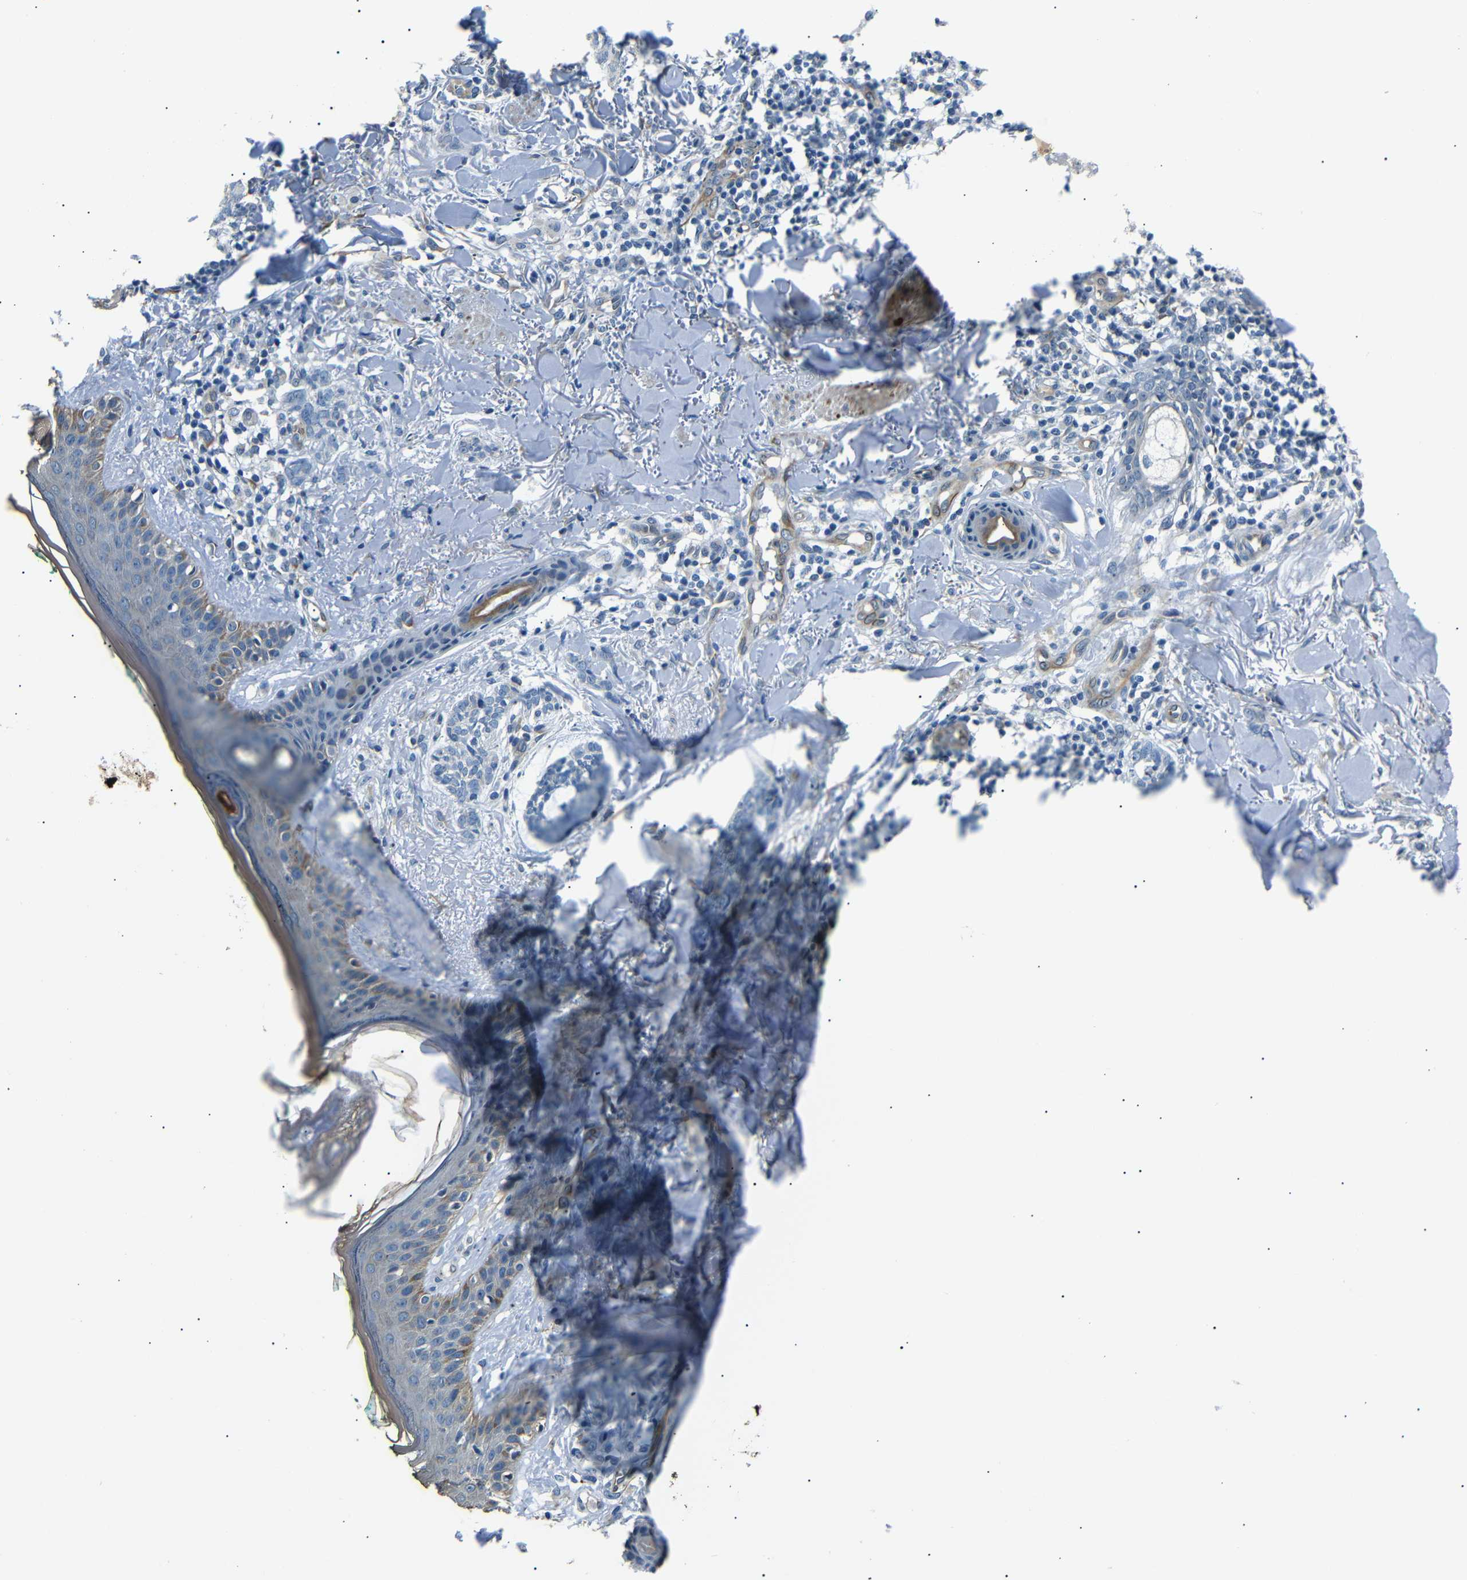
{"staining": {"intensity": "negative", "quantity": "none", "location": "none"}, "tissue": "skin cancer", "cell_type": "Tumor cells", "image_type": "cancer", "snomed": [{"axis": "morphology", "description": "Basal cell carcinoma"}, {"axis": "topography", "description": "Skin"}], "caption": "This is an immunohistochemistry photomicrograph of human basal cell carcinoma (skin). There is no positivity in tumor cells.", "gene": "TAFA1", "patient": {"sex": "male", "age": 43}}